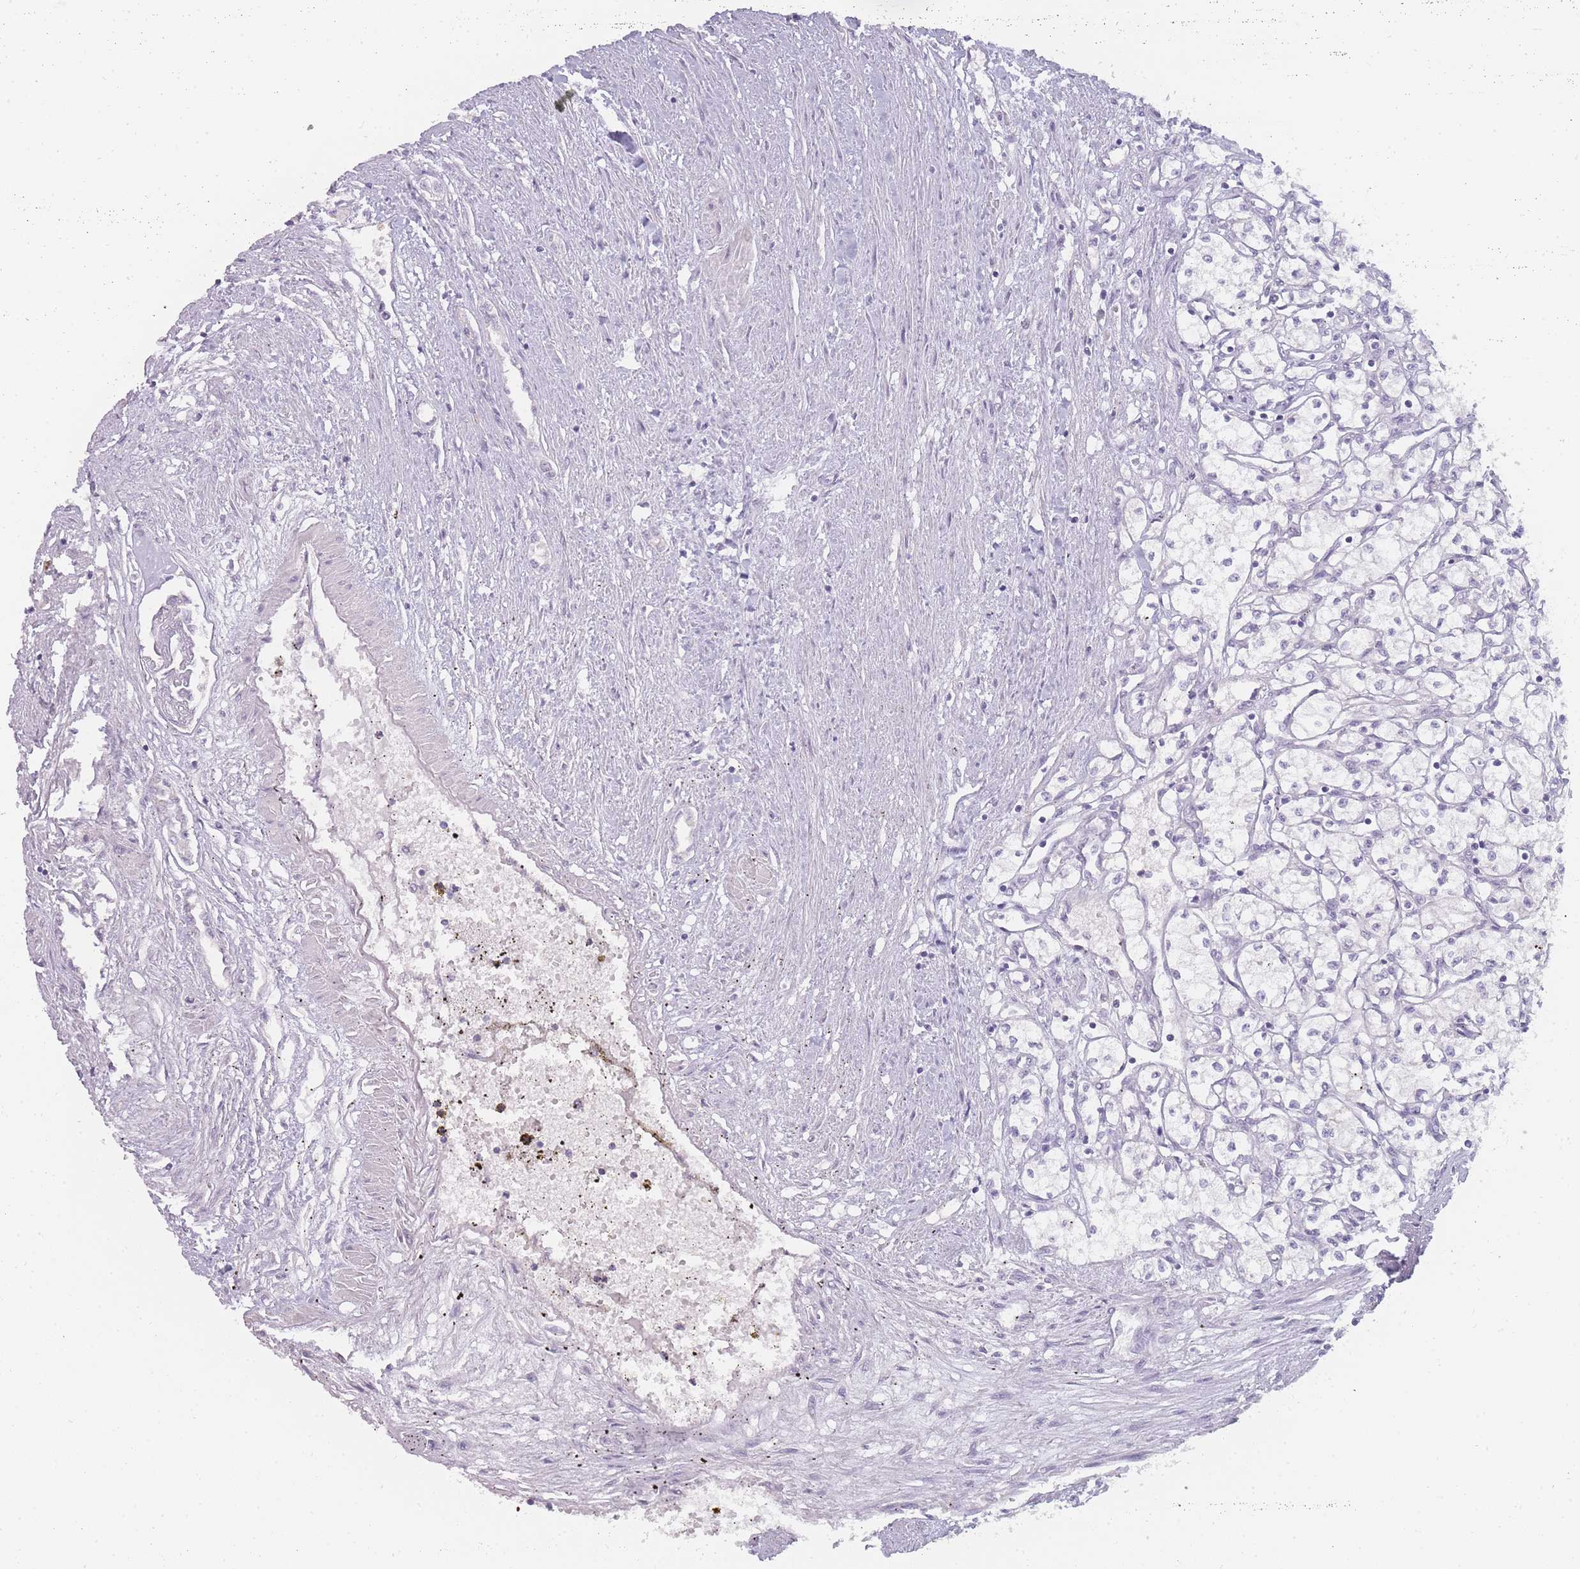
{"staining": {"intensity": "negative", "quantity": "none", "location": "none"}, "tissue": "renal cancer", "cell_type": "Tumor cells", "image_type": "cancer", "snomed": [{"axis": "morphology", "description": "Adenocarcinoma, NOS"}, {"axis": "topography", "description": "Kidney"}], "caption": "There is no significant staining in tumor cells of adenocarcinoma (renal). (Immunohistochemistry, brightfield microscopy, high magnification).", "gene": "INS", "patient": {"sex": "male", "age": 59}}